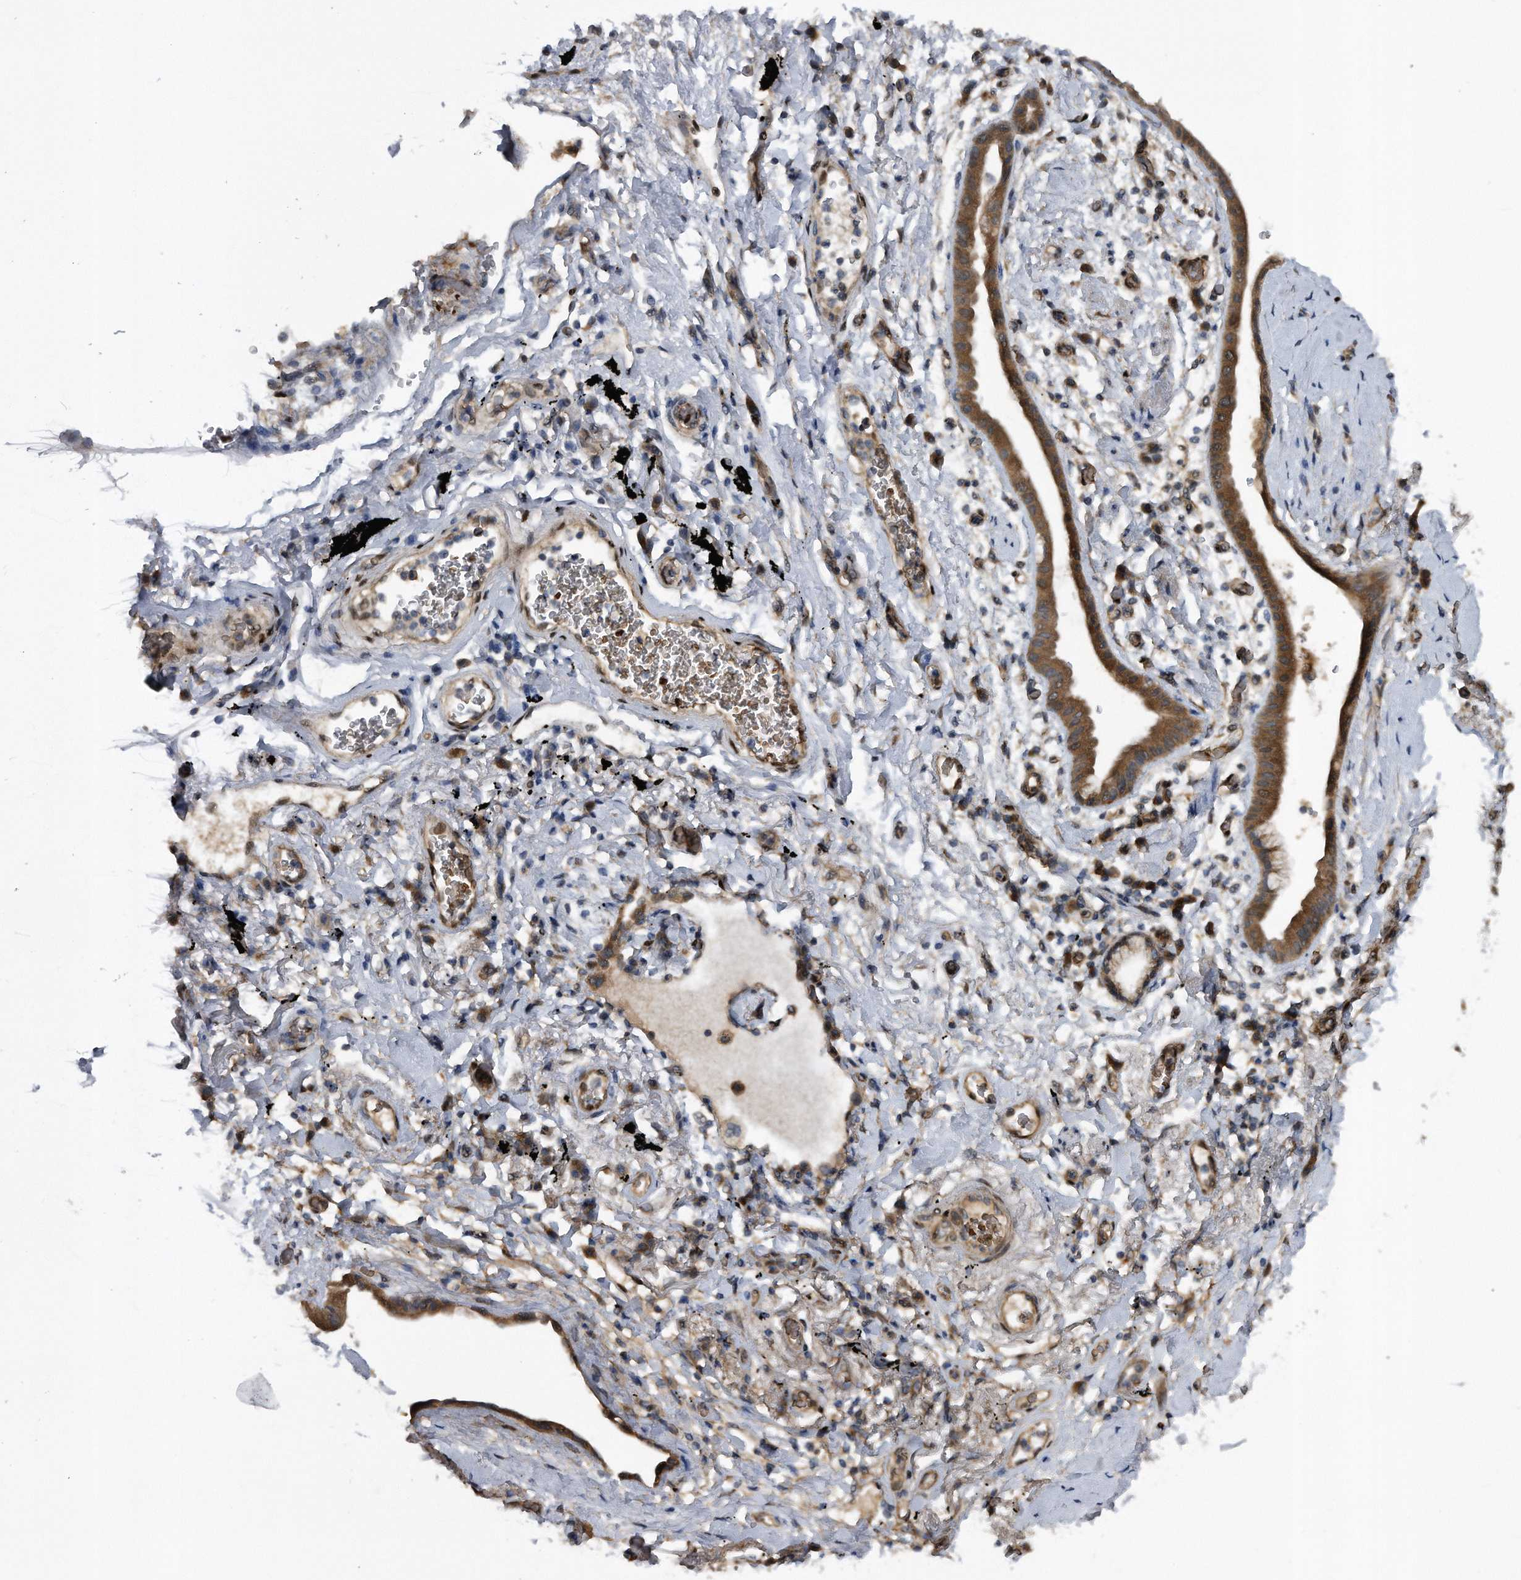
{"staining": {"intensity": "moderate", "quantity": ">75%", "location": "cytoplasmic/membranous"}, "tissue": "lung cancer", "cell_type": "Tumor cells", "image_type": "cancer", "snomed": [{"axis": "morphology", "description": "Adenocarcinoma, NOS"}, {"axis": "topography", "description": "Lung"}], "caption": "Lung cancer (adenocarcinoma) was stained to show a protein in brown. There is medium levels of moderate cytoplasmic/membranous positivity in about >75% of tumor cells. (brown staining indicates protein expression, while blue staining denotes nuclei).", "gene": "ZNF79", "patient": {"sex": "female", "age": 70}}